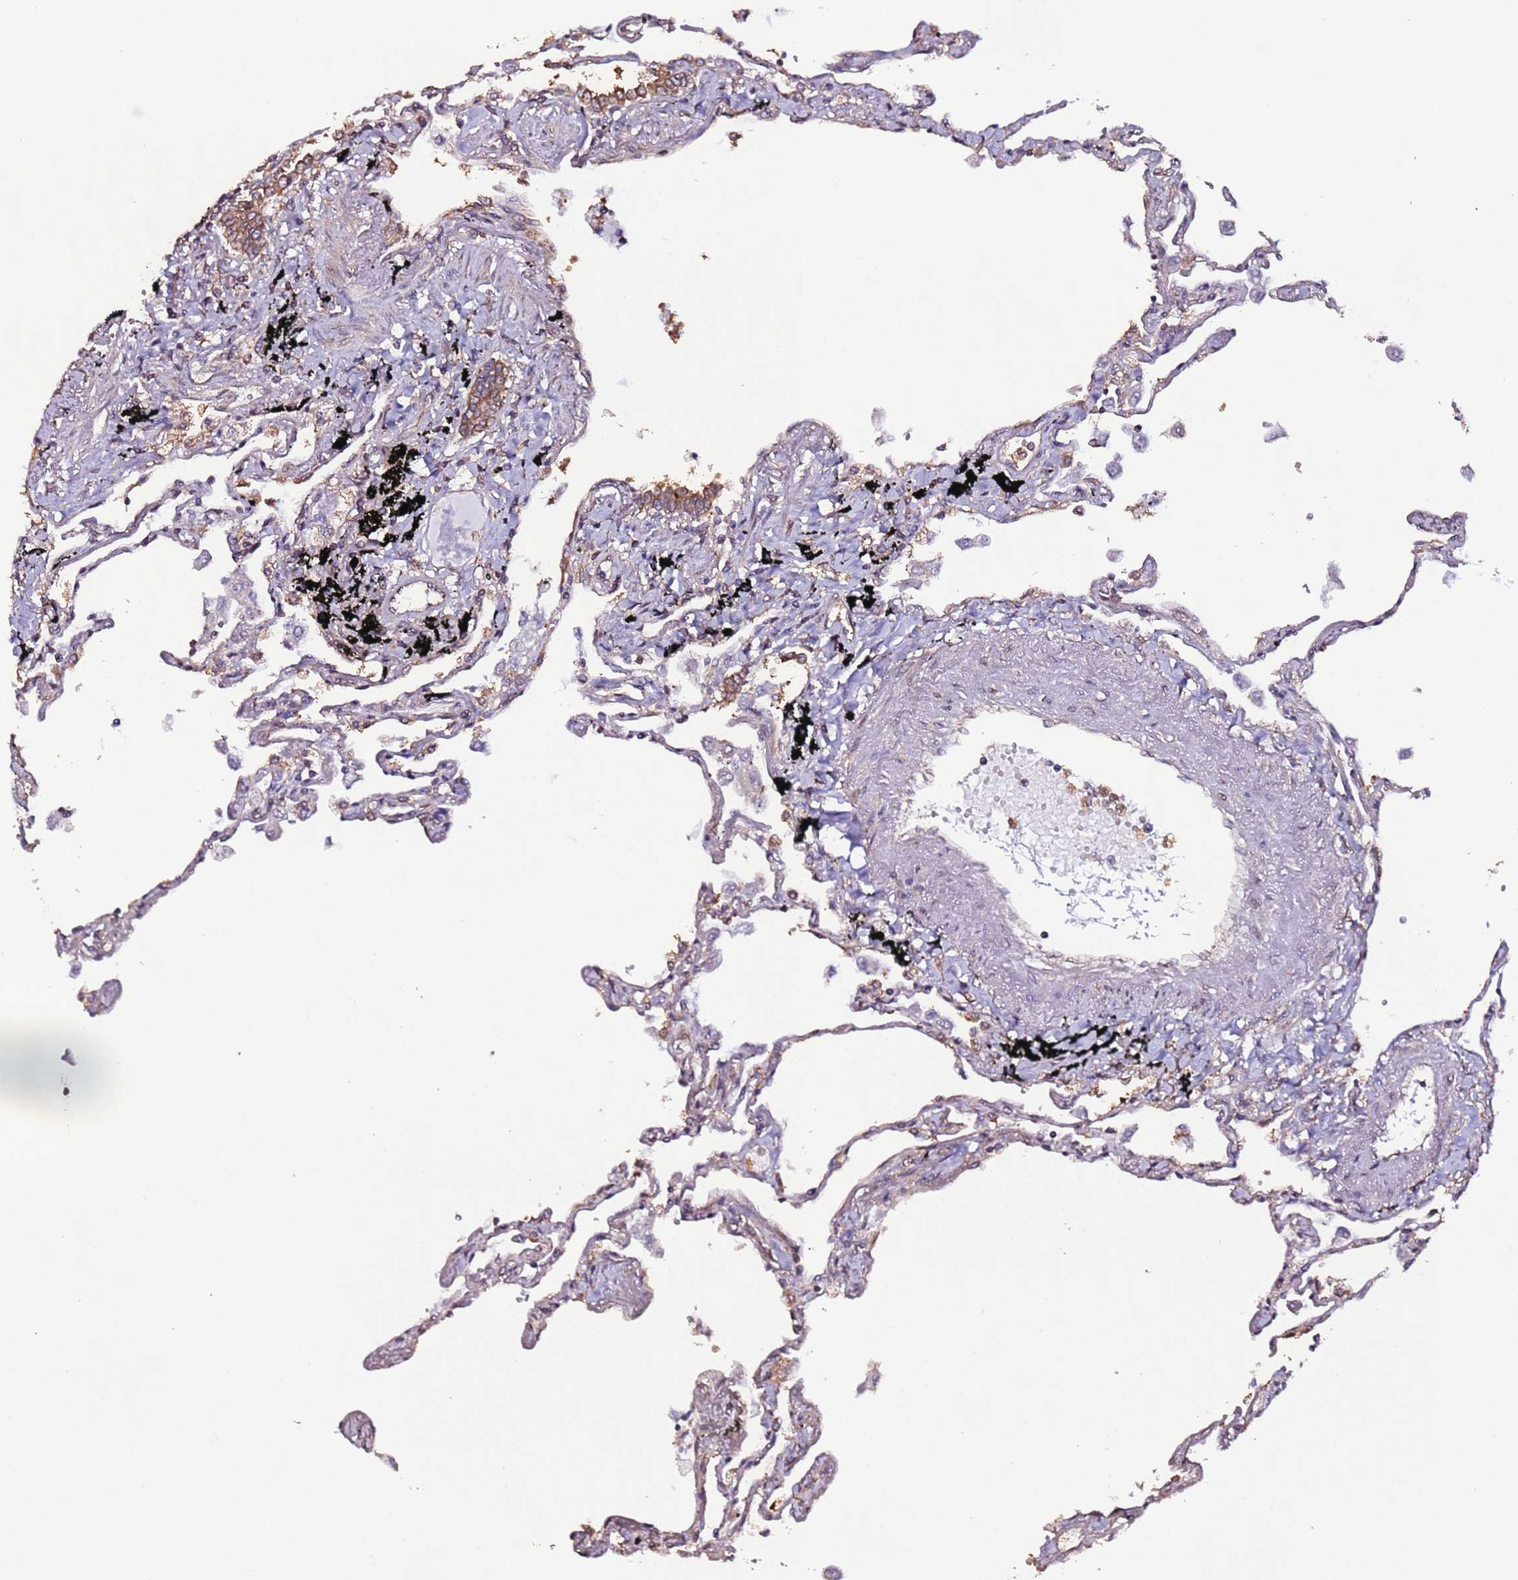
{"staining": {"intensity": "weak", "quantity": "25%-75%", "location": "cytoplasmic/membranous"}, "tissue": "lung", "cell_type": "Alveolar cells", "image_type": "normal", "snomed": [{"axis": "morphology", "description": "Normal tissue, NOS"}, {"axis": "topography", "description": "Lung"}], "caption": "Immunohistochemistry (IHC) image of normal lung: lung stained using immunohistochemistry (IHC) shows low levels of weak protein expression localized specifically in the cytoplasmic/membranous of alveolar cells, appearing as a cytoplasmic/membranous brown color.", "gene": "SLC41A3", "patient": {"sex": "female", "age": 67}}